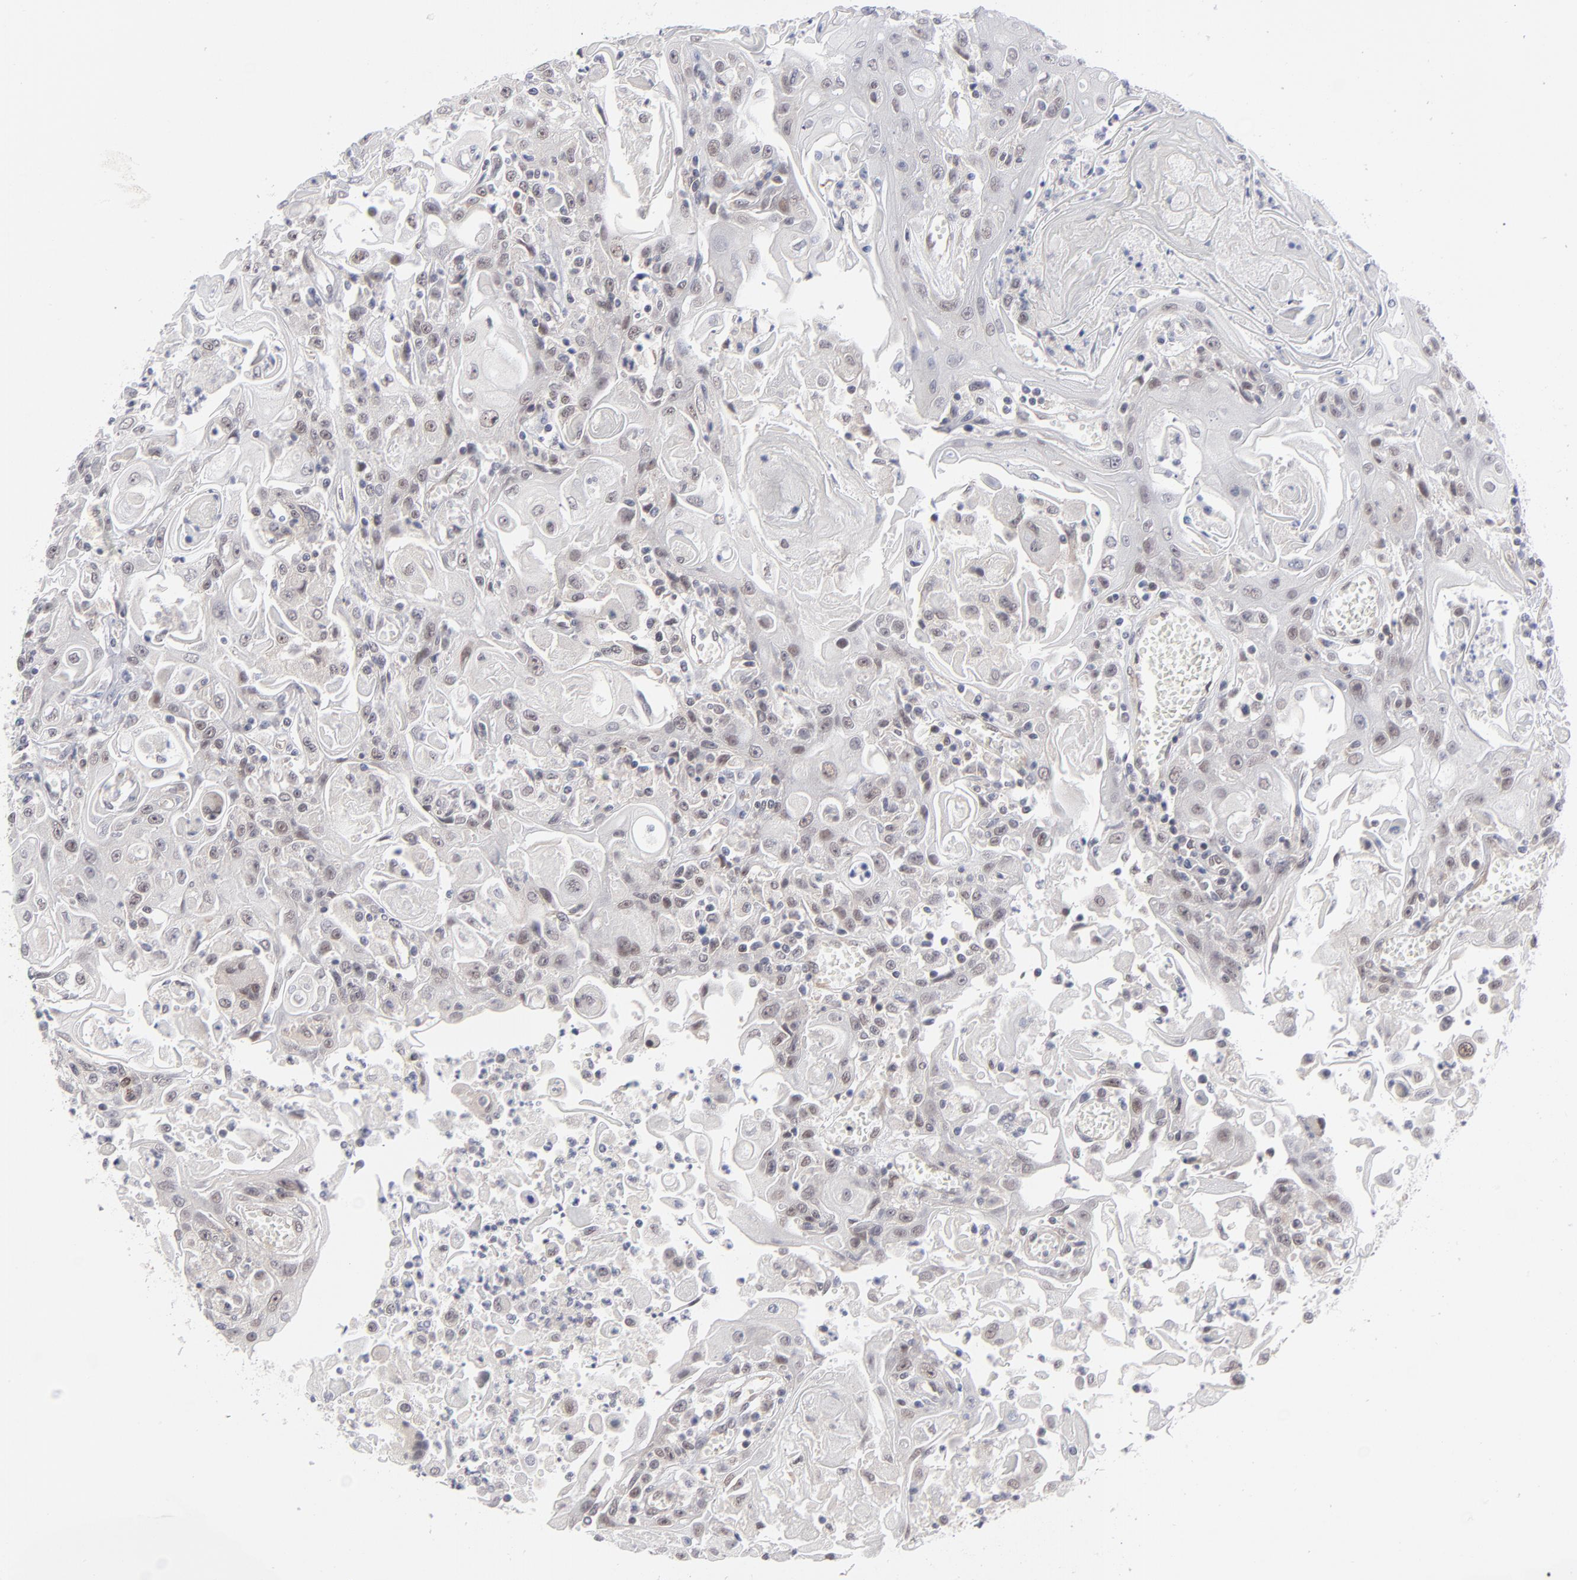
{"staining": {"intensity": "weak", "quantity": "25%-75%", "location": "cytoplasmic/membranous,nuclear"}, "tissue": "head and neck cancer", "cell_type": "Tumor cells", "image_type": "cancer", "snomed": [{"axis": "morphology", "description": "Squamous cell carcinoma, NOS"}, {"axis": "topography", "description": "Oral tissue"}, {"axis": "topography", "description": "Head-Neck"}], "caption": "Immunohistochemistry (IHC) (DAB) staining of human head and neck squamous cell carcinoma displays weak cytoplasmic/membranous and nuclear protein expression in approximately 25%-75% of tumor cells.", "gene": "NBN", "patient": {"sex": "female", "age": 76}}